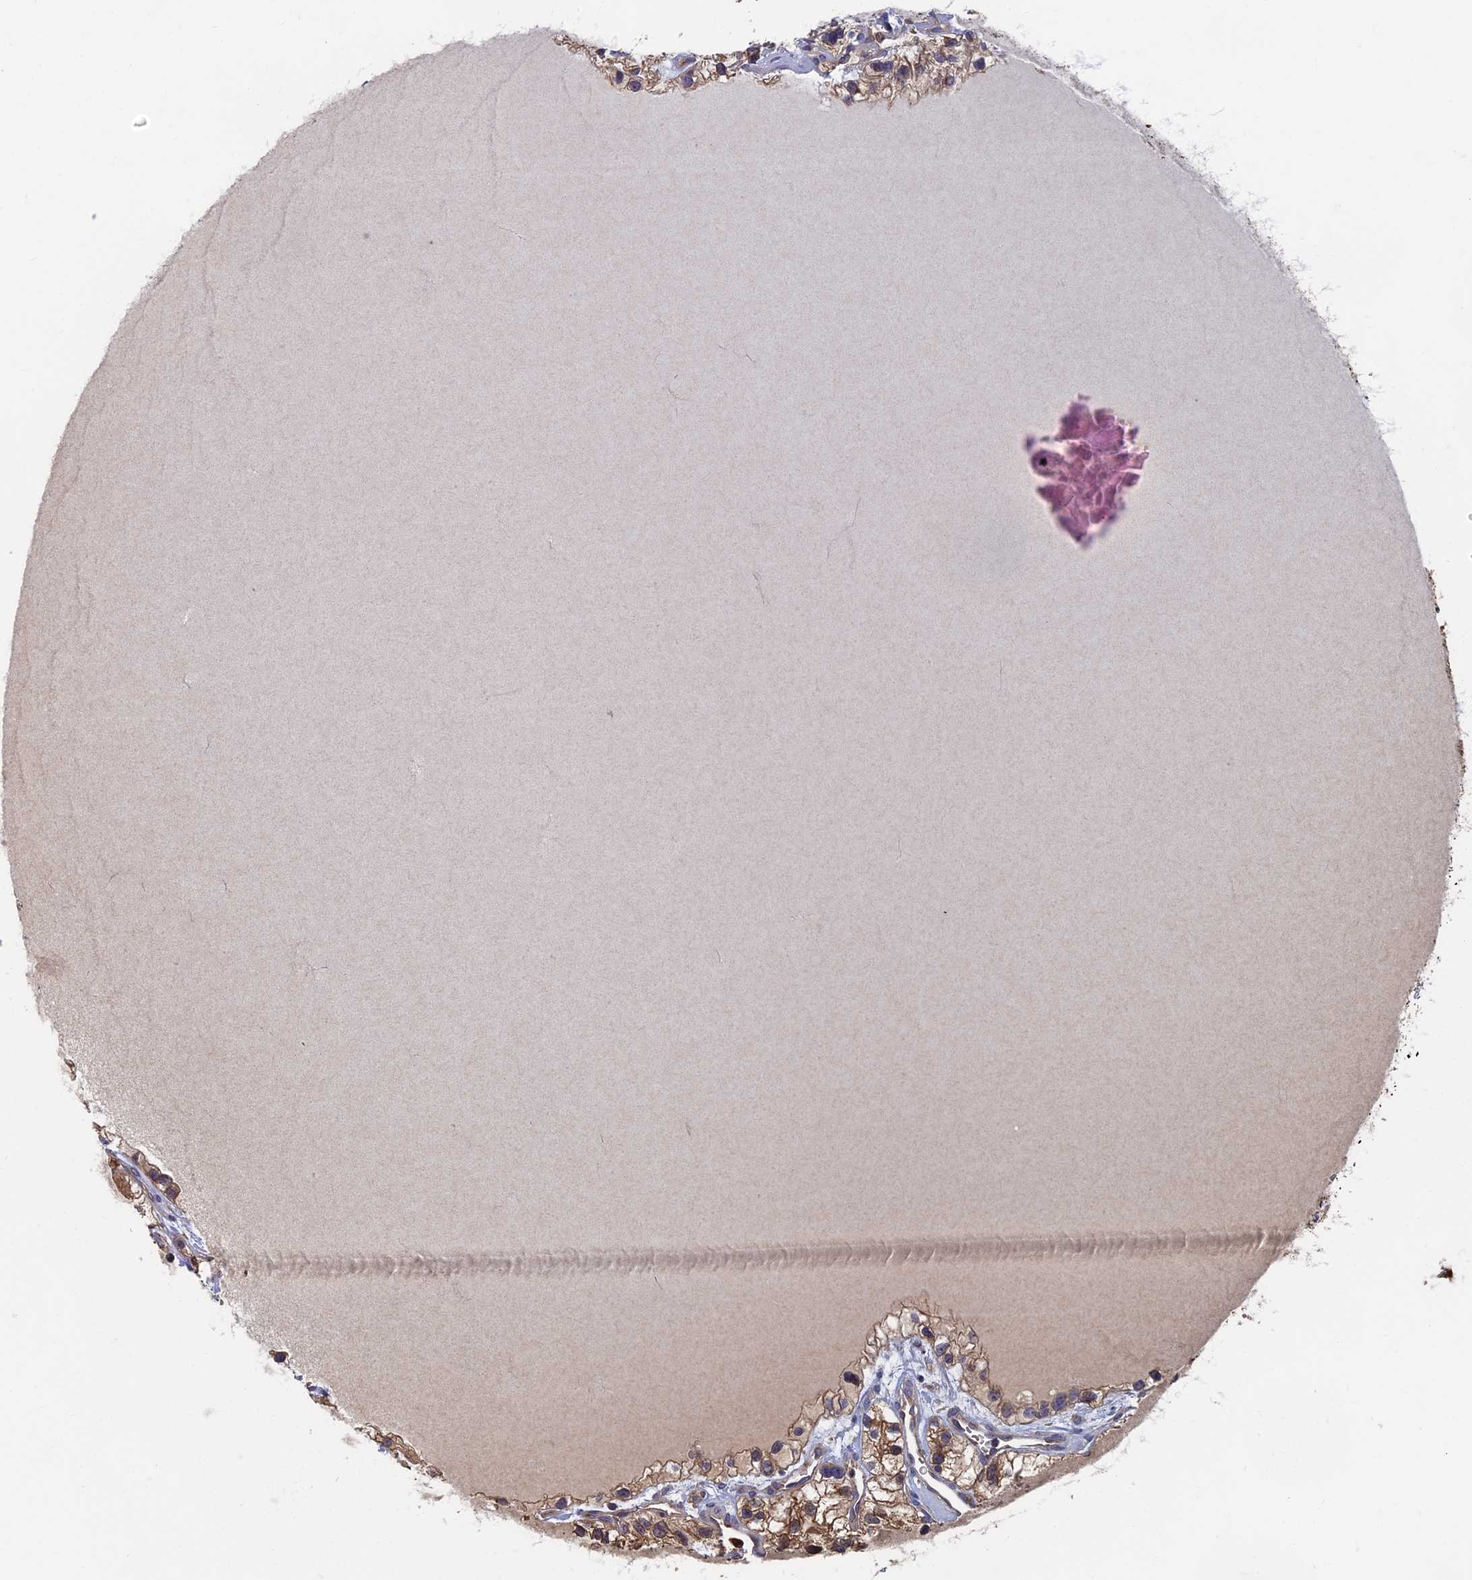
{"staining": {"intensity": "moderate", "quantity": ">75%", "location": "cytoplasmic/membranous"}, "tissue": "renal cancer", "cell_type": "Tumor cells", "image_type": "cancer", "snomed": [{"axis": "morphology", "description": "Adenocarcinoma, NOS"}, {"axis": "topography", "description": "Kidney"}], "caption": "Human renal cancer (adenocarcinoma) stained for a protein (brown) displays moderate cytoplasmic/membranous positive expression in about >75% of tumor cells.", "gene": "TNK2", "patient": {"sex": "female", "age": 57}}